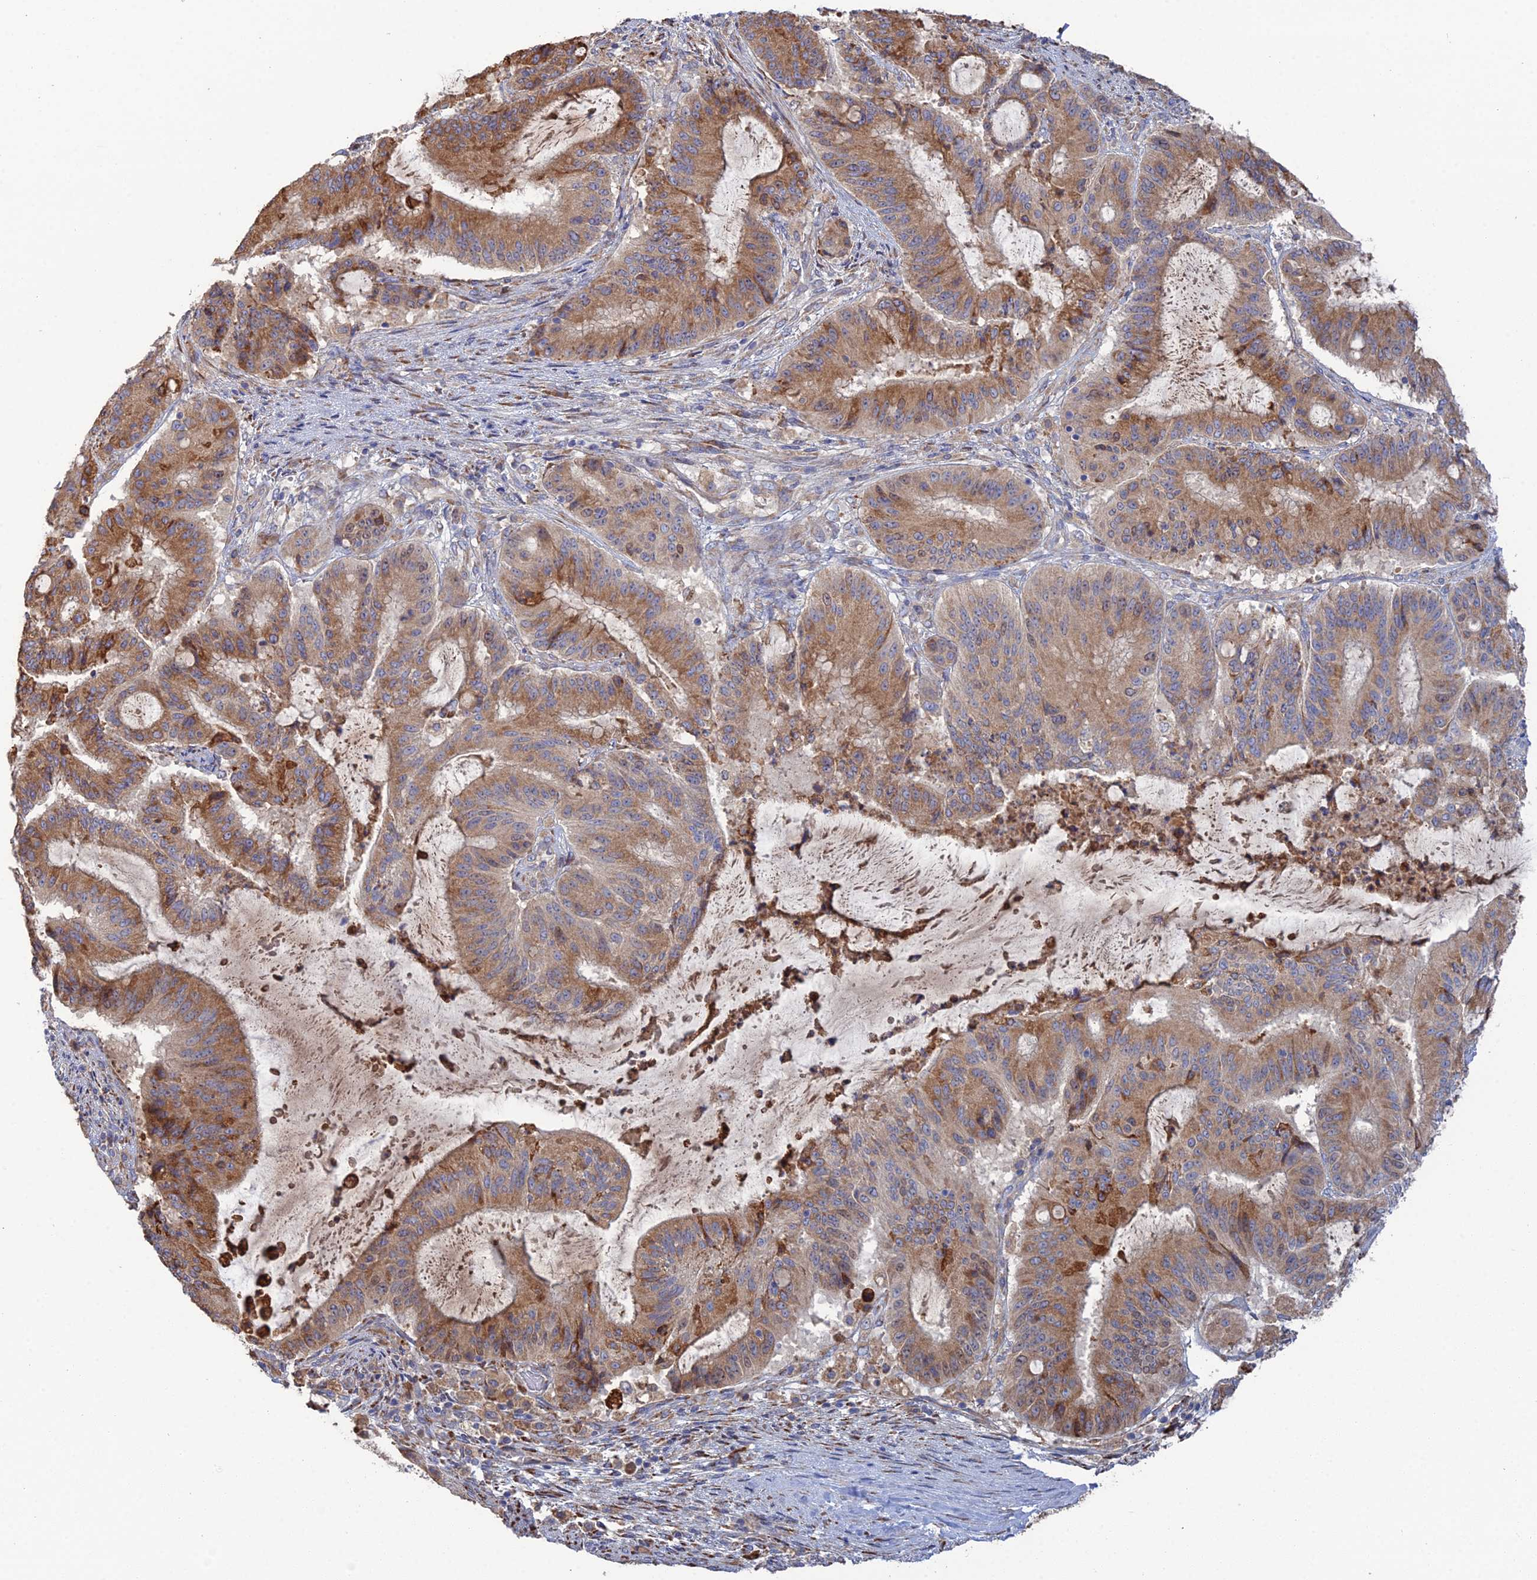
{"staining": {"intensity": "strong", "quantity": "25%-75%", "location": "cytoplasmic/membranous"}, "tissue": "liver cancer", "cell_type": "Tumor cells", "image_type": "cancer", "snomed": [{"axis": "morphology", "description": "Normal tissue, NOS"}, {"axis": "morphology", "description": "Cholangiocarcinoma"}, {"axis": "topography", "description": "Liver"}, {"axis": "topography", "description": "Peripheral nerve tissue"}], "caption": "Protein staining of liver cholangiocarcinoma tissue shows strong cytoplasmic/membranous staining in about 25%-75% of tumor cells. The staining was performed using DAB (3,3'-diaminobenzidine), with brown indicating positive protein expression. Nuclei are stained blue with hematoxylin.", "gene": "TRAPPC6A", "patient": {"sex": "female", "age": 73}}